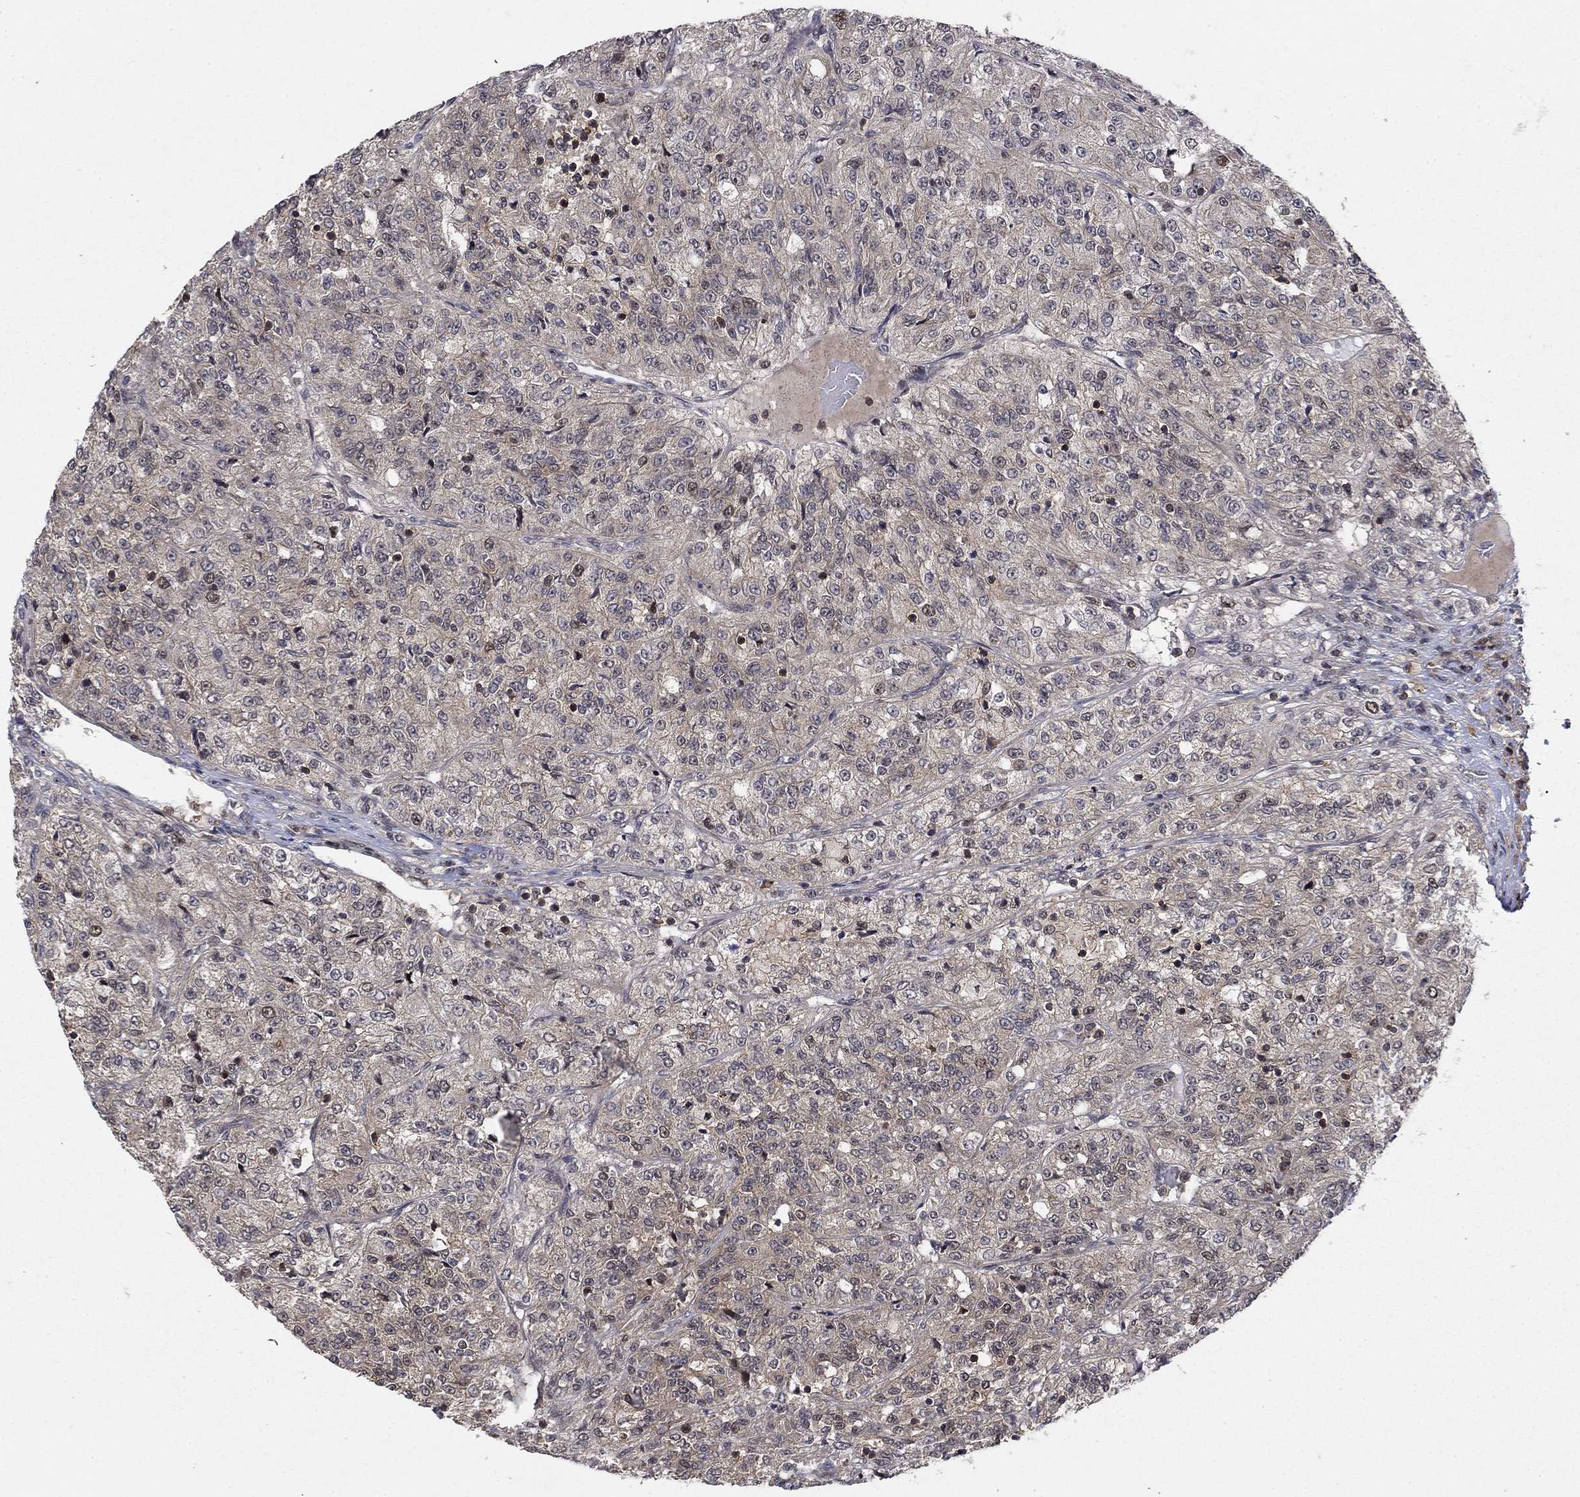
{"staining": {"intensity": "weak", "quantity": "25%-75%", "location": "cytoplasmic/membranous"}, "tissue": "renal cancer", "cell_type": "Tumor cells", "image_type": "cancer", "snomed": [{"axis": "morphology", "description": "Adenocarcinoma, NOS"}, {"axis": "topography", "description": "Kidney"}], "caption": "Immunohistochemical staining of human renal cancer (adenocarcinoma) shows weak cytoplasmic/membranous protein expression in approximately 25%-75% of tumor cells. (brown staining indicates protein expression, while blue staining denotes nuclei).", "gene": "CCDC66", "patient": {"sex": "female", "age": 63}}